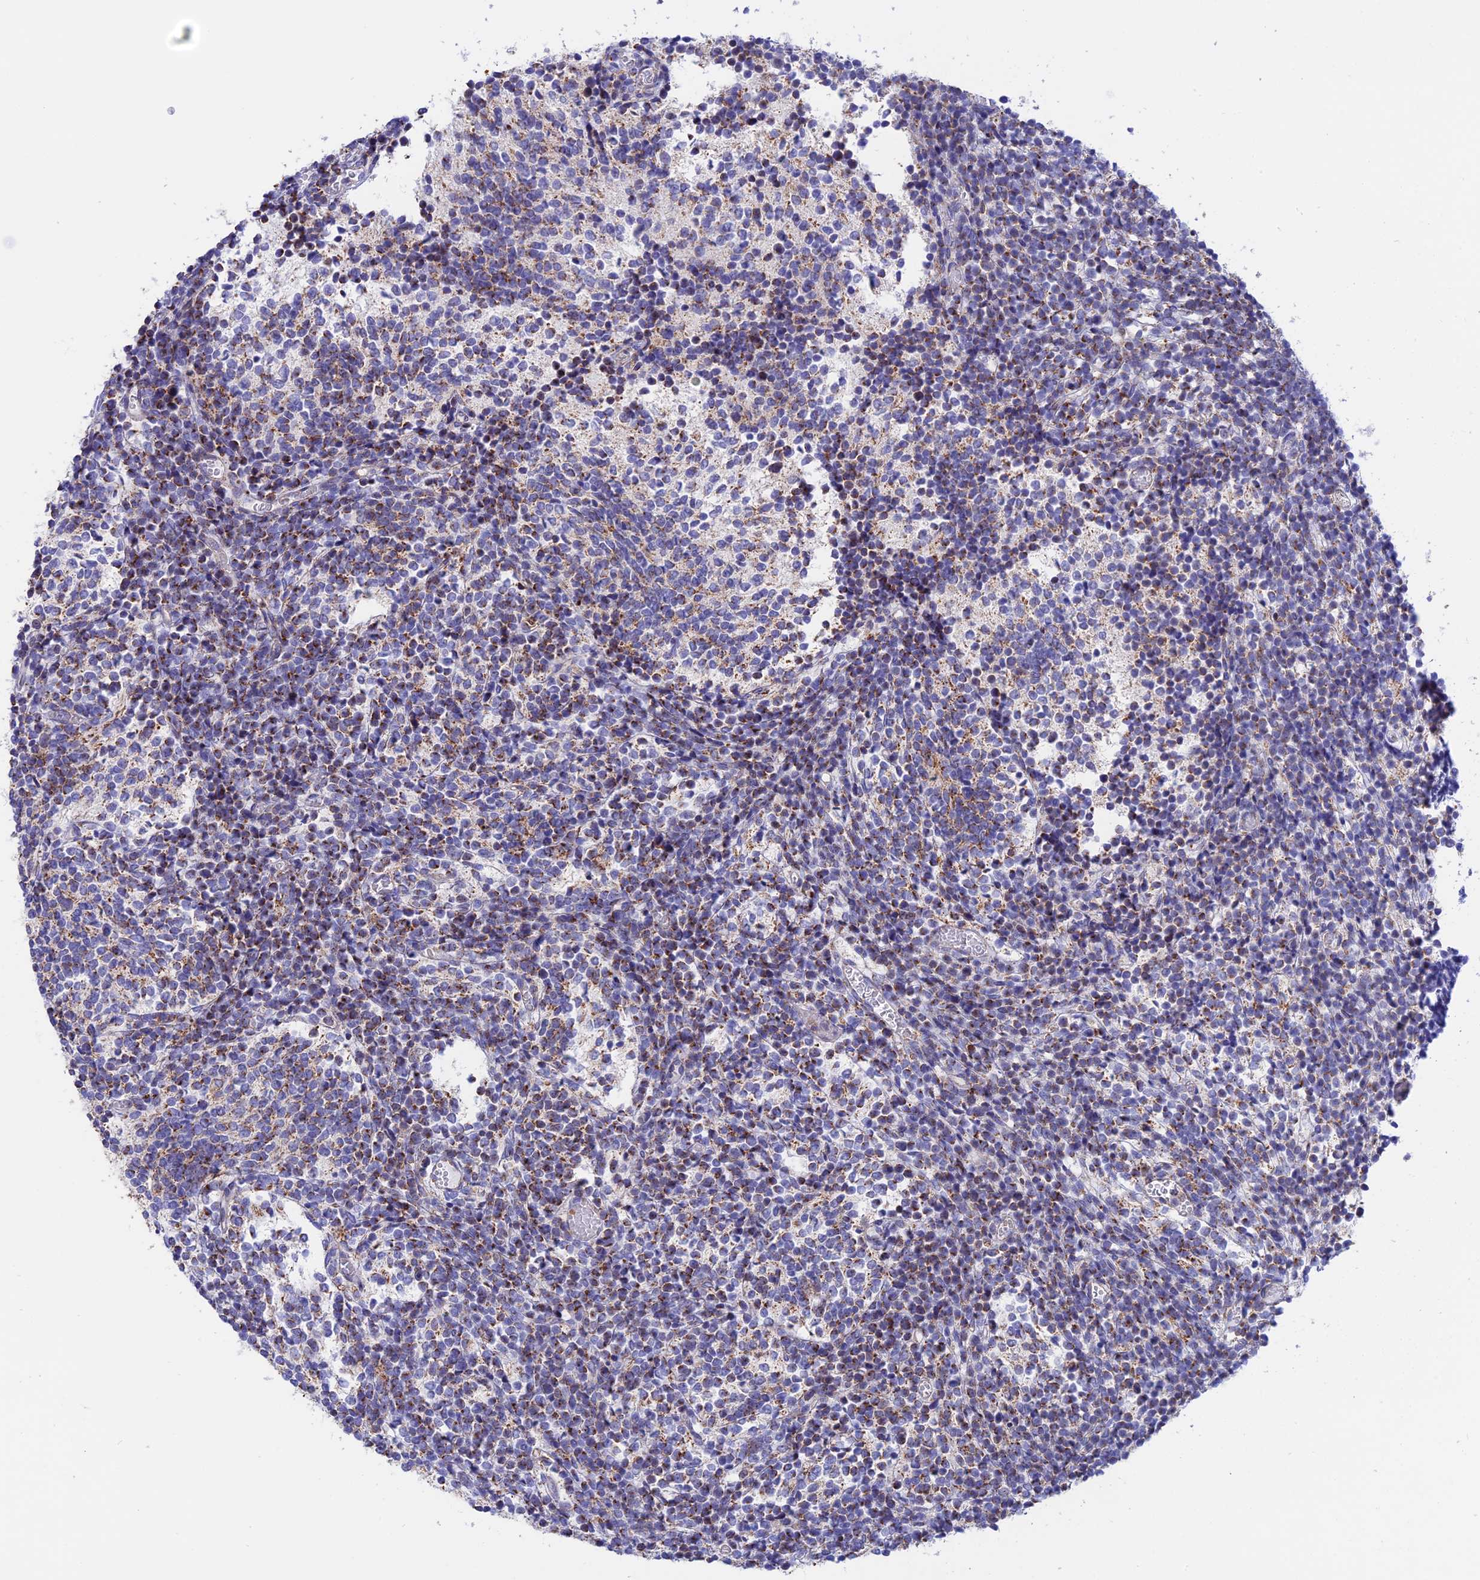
{"staining": {"intensity": "weak", "quantity": ">75%", "location": "cytoplasmic/membranous"}, "tissue": "glioma", "cell_type": "Tumor cells", "image_type": "cancer", "snomed": [{"axis": "morphology", "description": "Glioma, malignant, Low grade"}, {"axis": "topography", "description": "Brain"}], "caption": "Tumor cells display weak cytoplasmic/membranous staining in approximately >75% of cells in glioma.", "gene": "GCDH", "patient": {"sex": "female", "age": 1}}